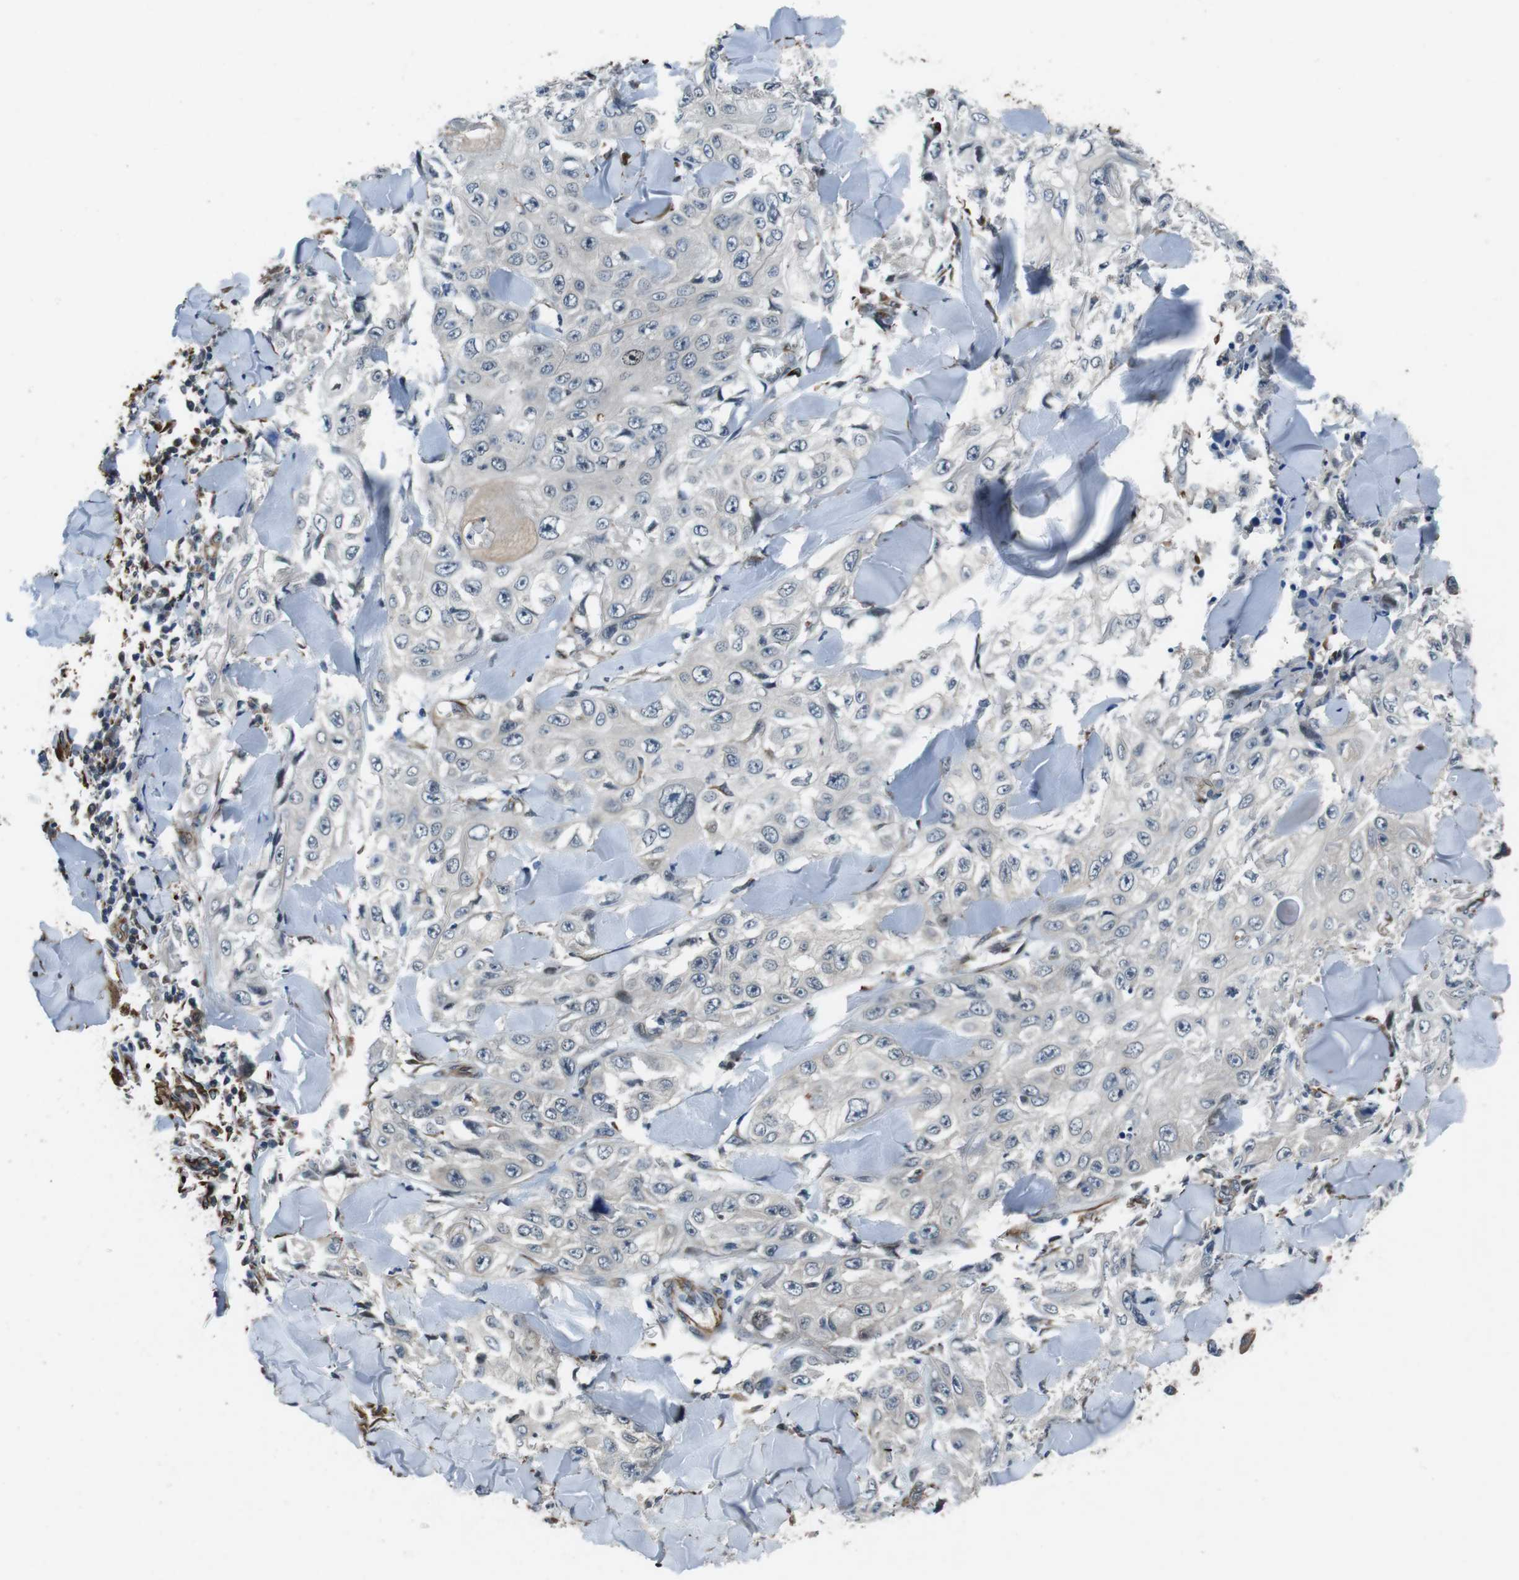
{"staining": {"intensity": "negative", "quantity": "none", "location": "none"}, "tissue": "skin cancer", "cell_type": "Tumor cells", "image_type": "cancer", "snomed": [{"axis": "morphology", "description": "Squamous cell carcinoma, NOS"}, {"axis": "topography", "description": "Skin"}], "caption": "This is an IHC micrograph of human skin squamous cell carcinoma. There is no expression in tumor cells.", "gene": "LRRC49", "patient": {"sex": "male", "age": 86}}